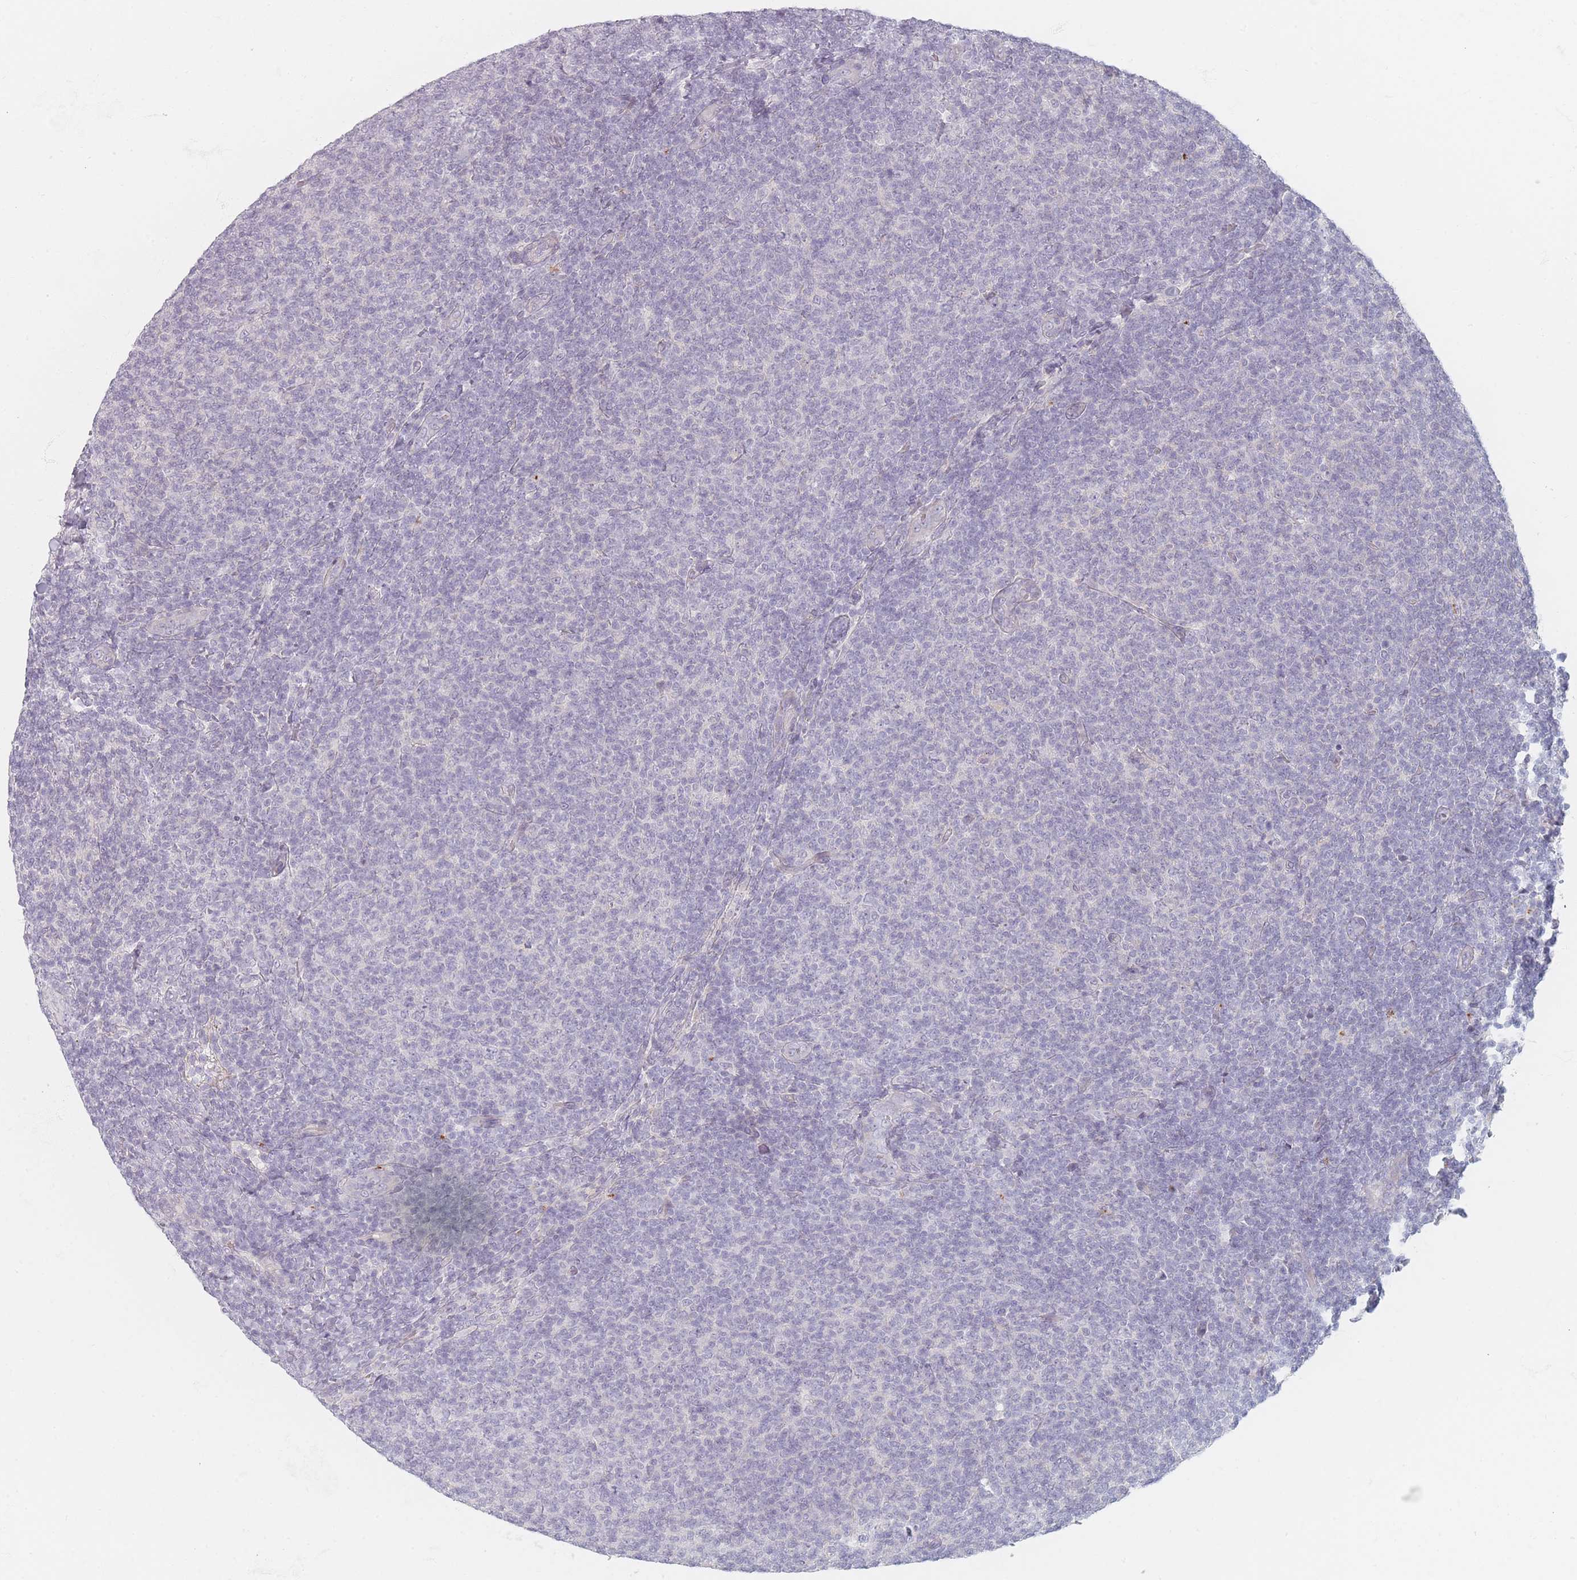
{"staining": {"intensity": "negative", "quantity": "none", "location": "none"}, "tissue": "lymphoma", "cell_type": "Tumor cells", "image_type": "cancer", "snomed": [{"axis": "morphology", "description": "Malignant lymphoma, non-Hodgkin's type, Low grade"}, {"axis": "topography", "description": "Lymph node"}], "caption": "The immunohistochemistry micrograph has no significant positivity in tumor cells of low-grade malignant lymphoma, non-Hodgkin's type tissue.", "gene": "TMOD1", "patient": {"sex": "male", "age": 66}}